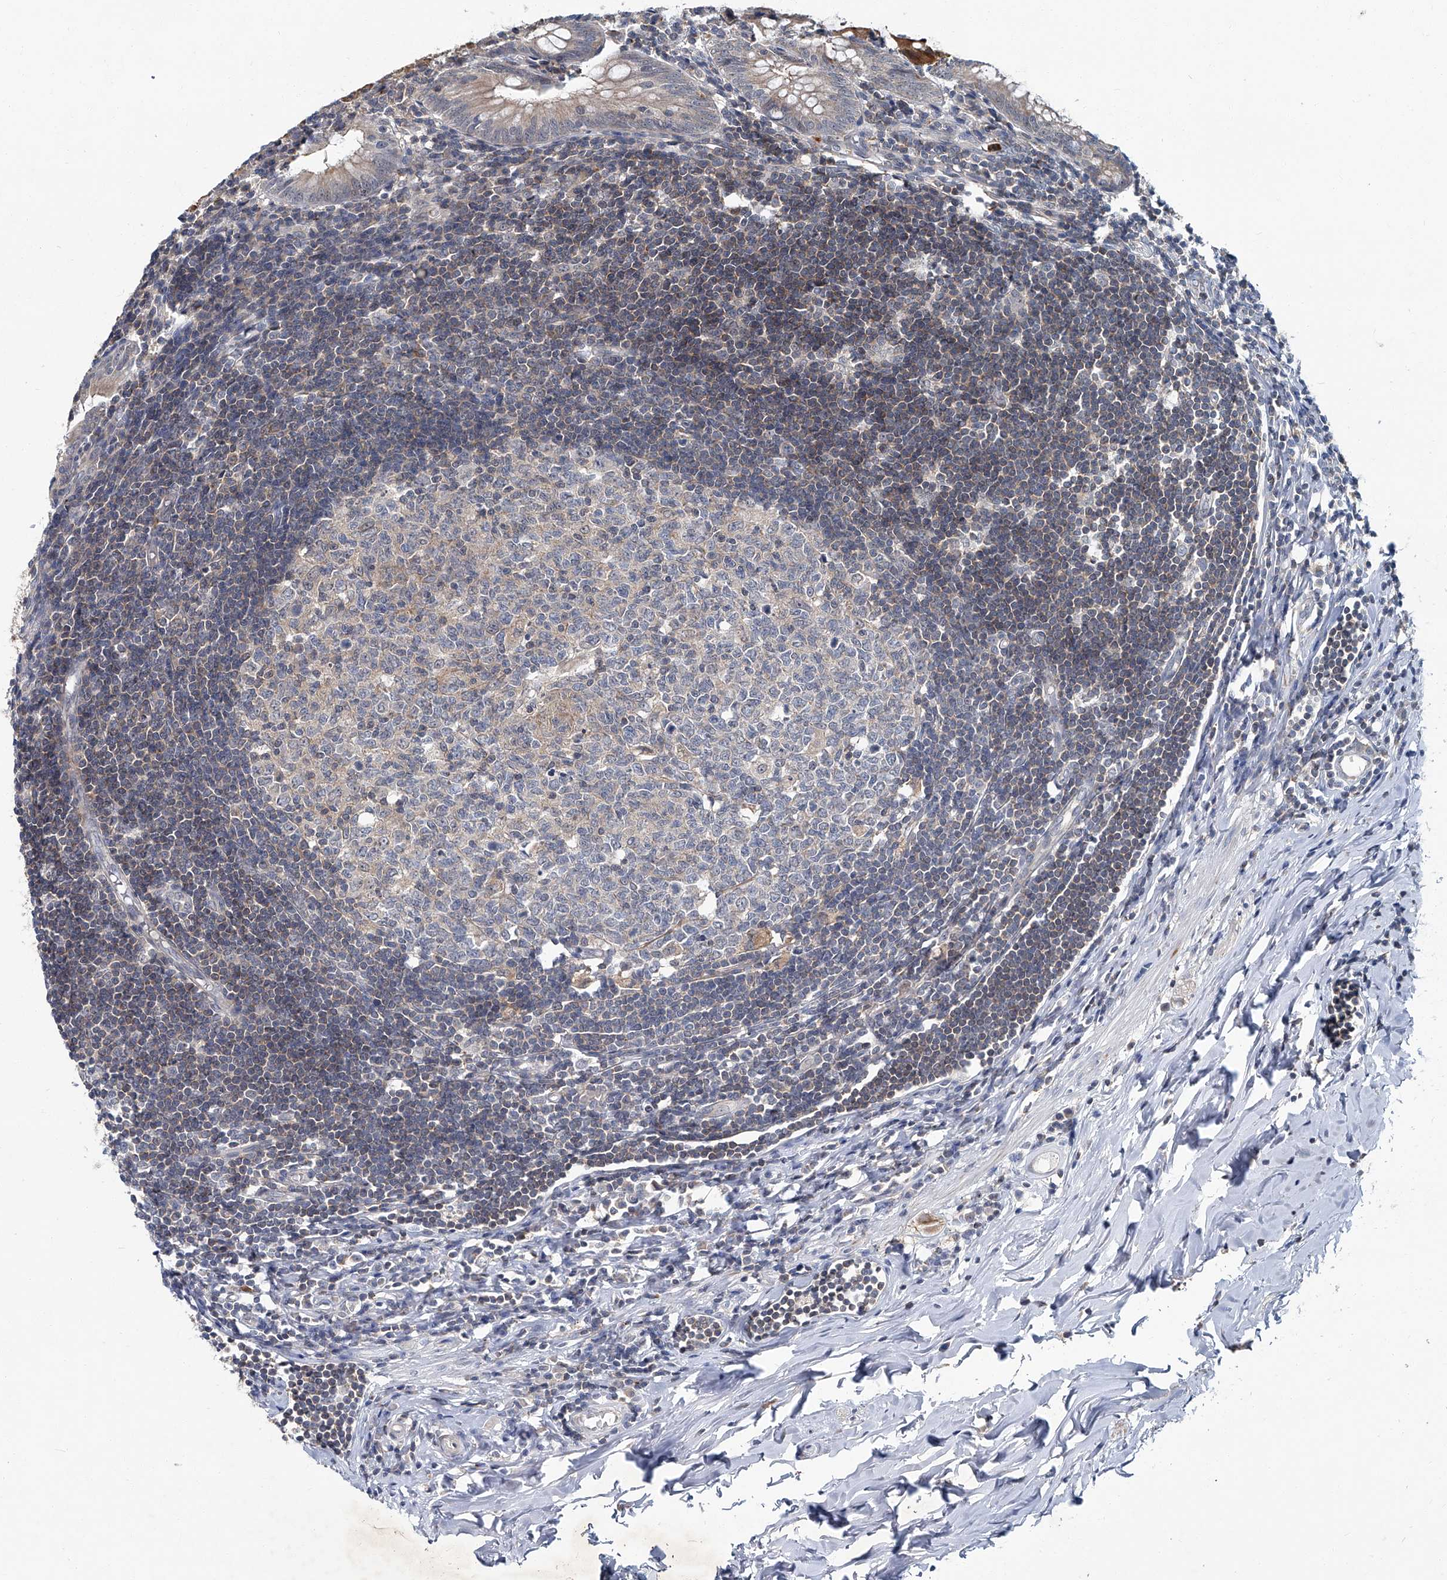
{"staining": {"intensity": "moderate", "quantity": "25%-75%", "location": "cytoplasmic/membranous"}, "tissue": "appendix", "cell_type": "Glandular cells", "image_type": "normal", "snomed": [{"axis": "morphology", "description": "Normal tissue, NOS"}, {"axis": "topography", "description": "Appendix"}], "caption": "This image exhibits unremarkable appendix stained with immunohistochemistry (IHC) to label a protein in brown. The cytoplasmic/membranous of glandular cells show moderate positivity for the protein. Nuclei are counter-stained blue.", "gene": "AKNAD1", "patient": {"sex": "female", "age": 54}}